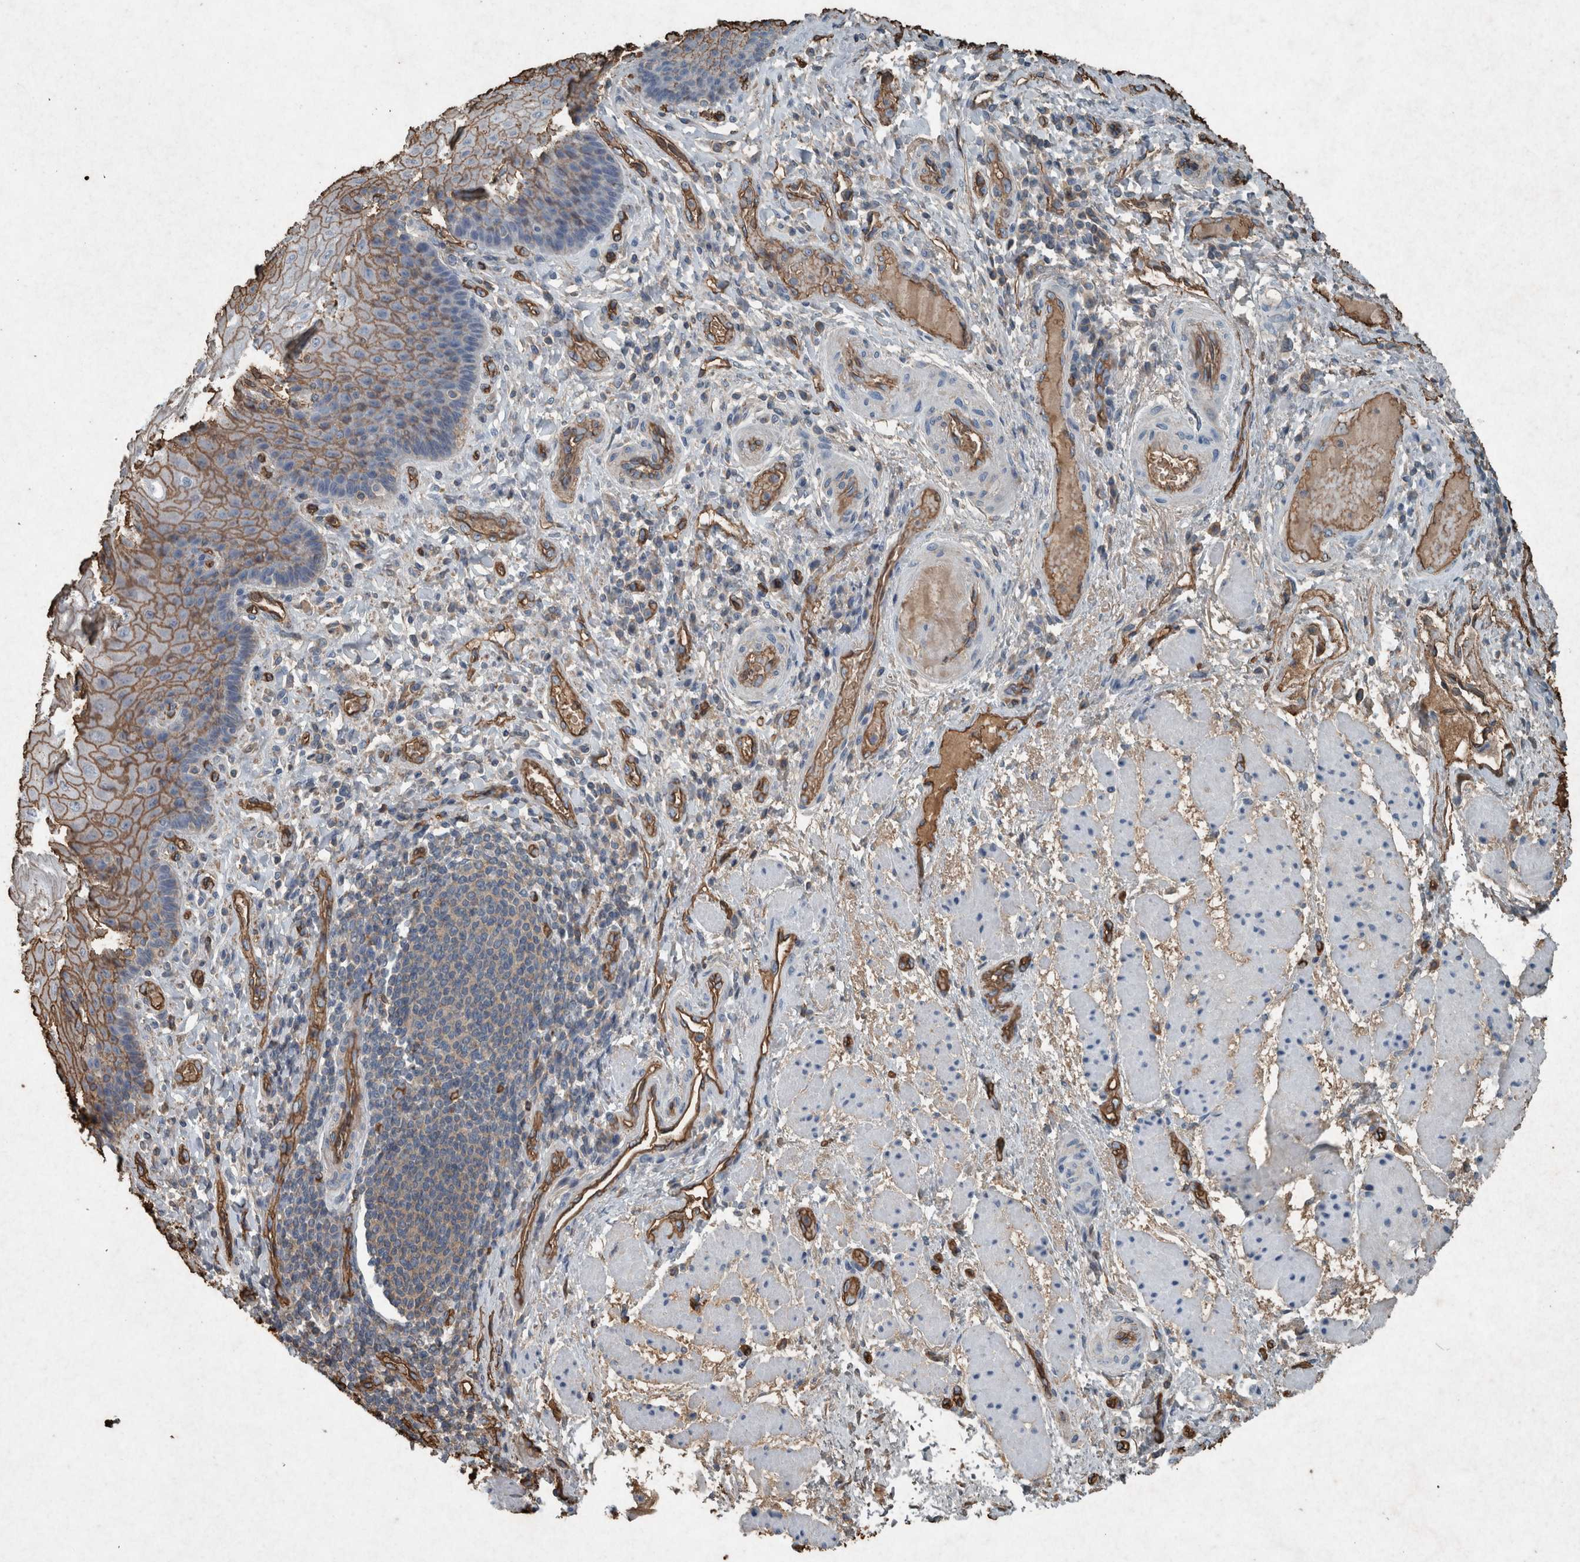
{"staining": {"intensity": "moderate", "quantity": "<25%", "location": "cytoplasmic/membranous"}, "tissue": "esophagus", "cell_type": "Squamous epithelial cells", "image_type": "normal", "snomed": [{"axis": "morphology", "description": "Normal tissue, NOS"}, {"axis": "topography", "description": "Esophagus"}], "caption": "Esophagus stained for a protein exhibits moderate cytoplasmic/membranous positivity in squamous epithelial cells. Immunohistochemistry stains the protein of interest in brown and the nuclei are stained blue.", "gene": "LBP", "patient": {"sex": "male", "age": 54}}